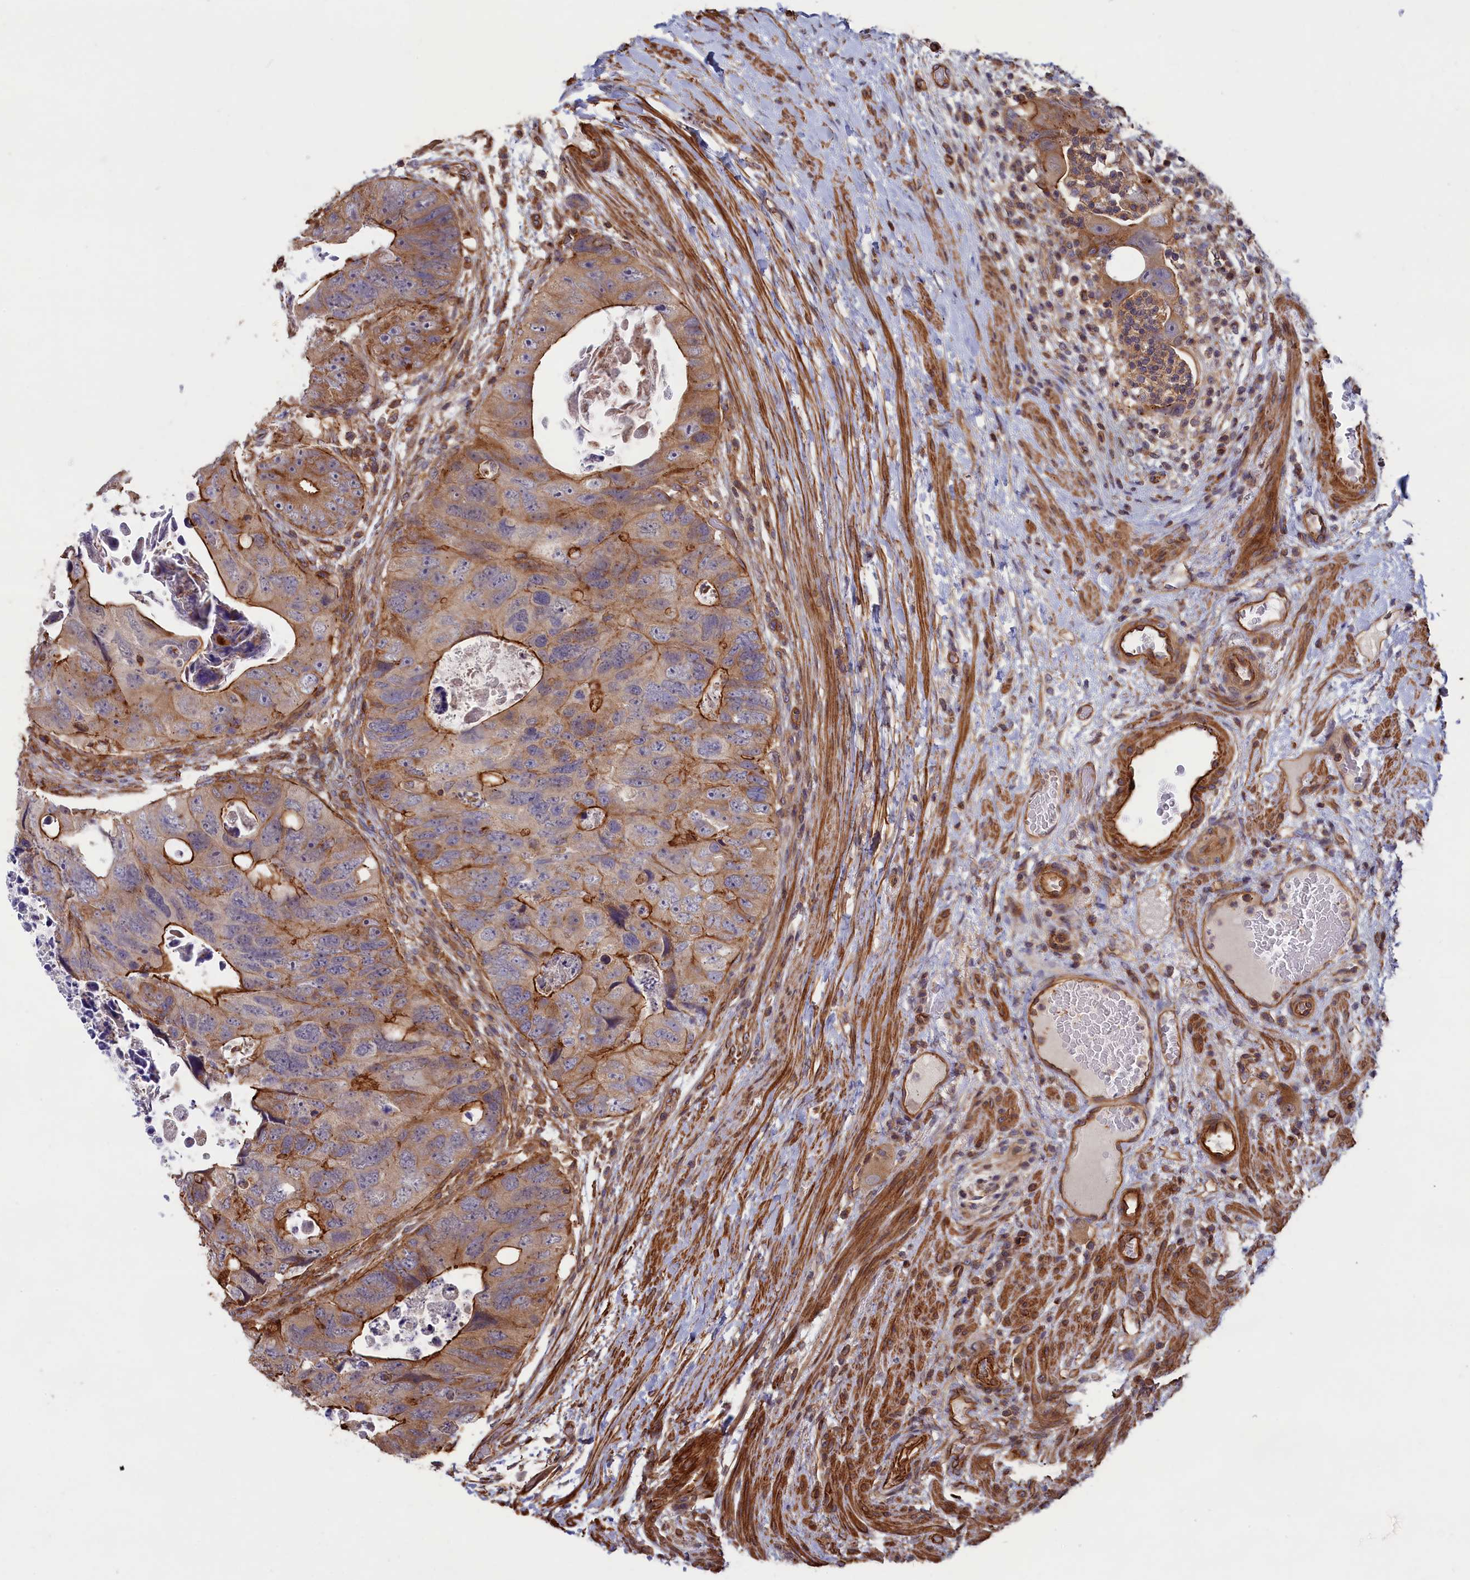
{"staining": {"intensity": "strong", "quantity": "25%-75%", "location": "cytoplasmic/membranous"}, "tissue": "colorectal cancer", "cell_type": "Tumor cells", "image_type": "cancer", "snomed": [{"axis": "morphology", "description": "Adenocarcinoma, NOS"}, {"axis": "topography", "description": "Rectum"}], "caption": "Brown immunohistochemical staining in human adenocarcinoma (colorectal) displays strong cytoplasmic/membranous expression in about 25%-75% of tumor cells.", "gene": "ANKRD27", "patient": {"sex": "male", "age": 59}}